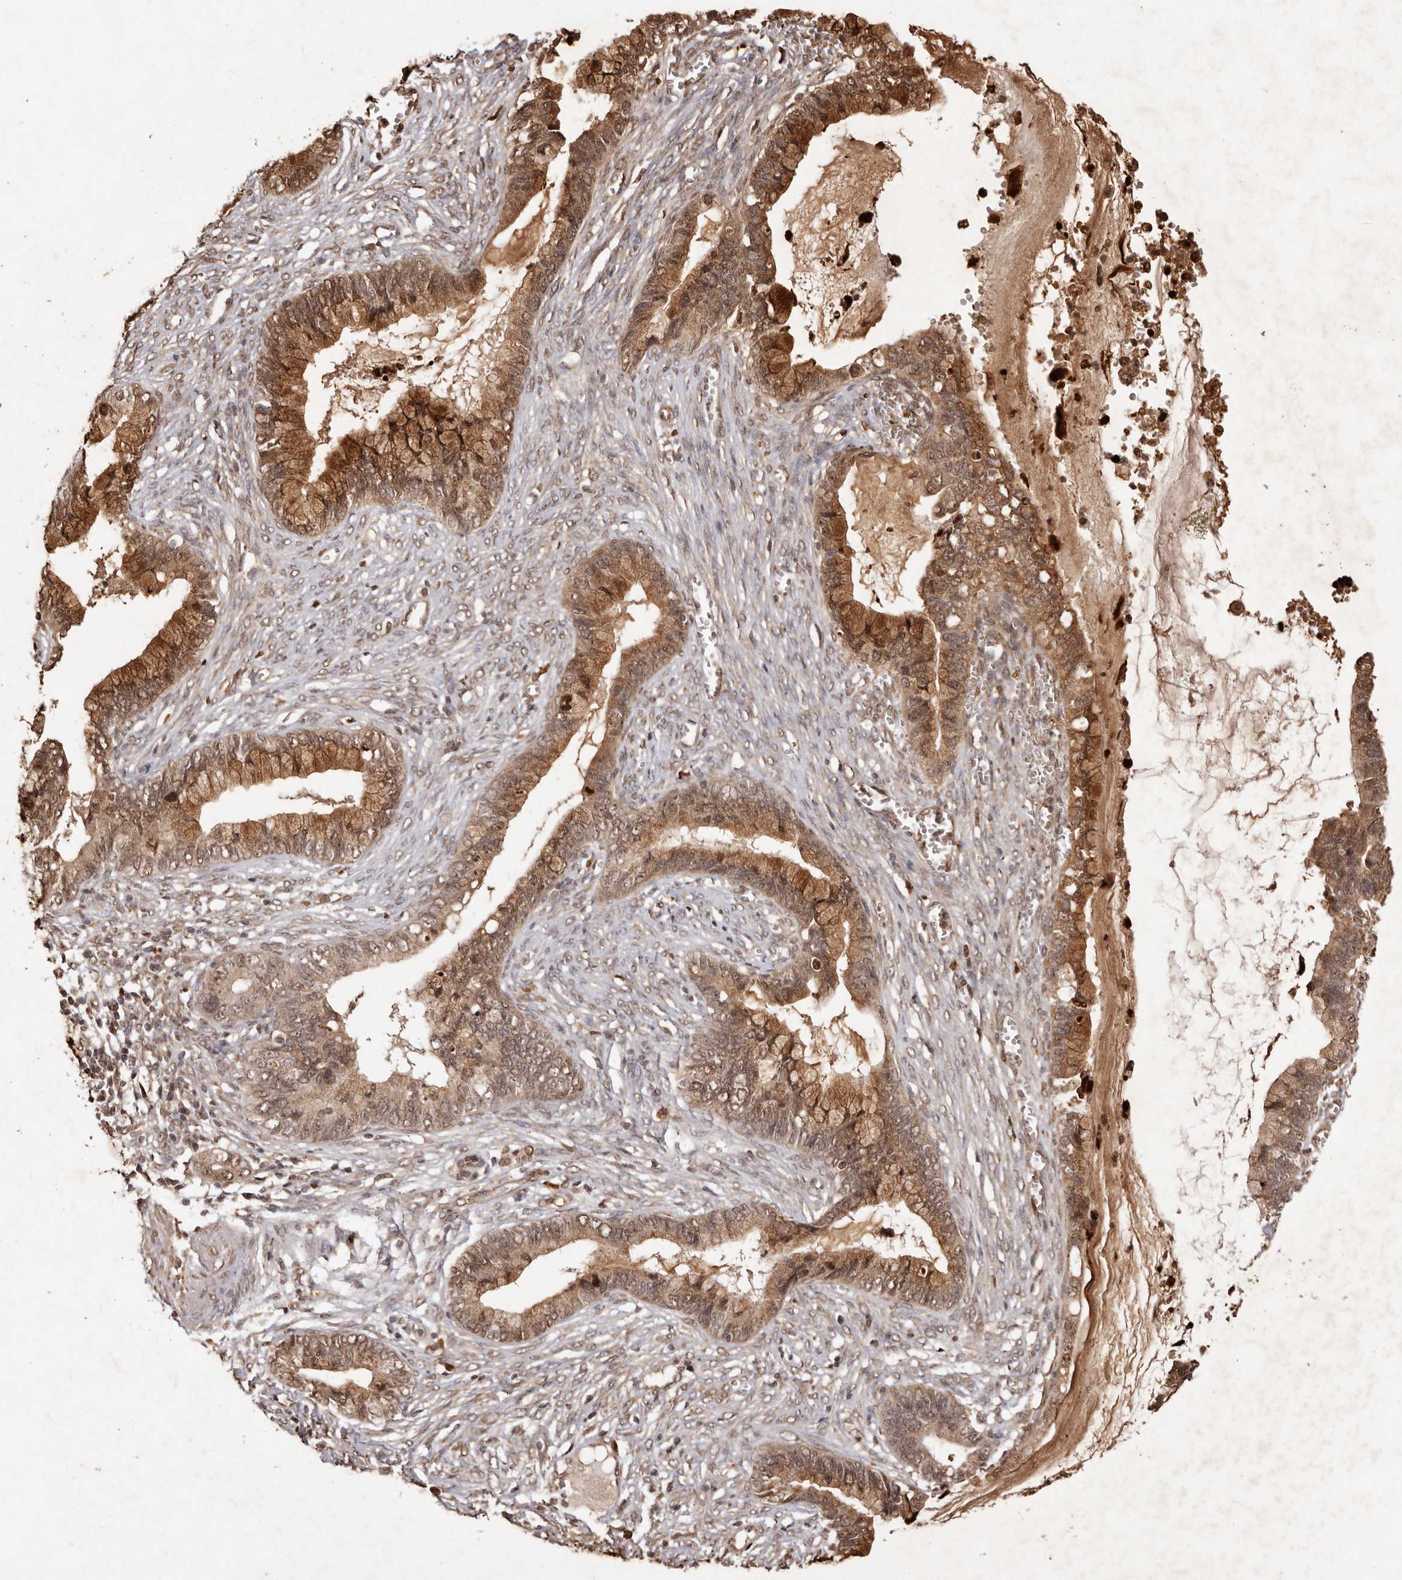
{"staining": {"intensity": "moderate", "quantity": ">75%", "location": "cytoplasmic/membranous,nuclear"}, "tissue": "cervical cancer", "cell_type": "Tumor cells", "image_type": "cancer", "snomed": [{"axis": "morphology", "description": "Adenocarcinoma, NOS"}, {"axis": "topography", "description": "Cervix"}], "caption": "Tumor cells exhibit medium levels of moderate cytoplasmic/membranous and nuclear staining in approximately >75% of cells in cervical adenocarcinoma.", "gene": "NOTCH1", "patient": {"sex": "female", "age": 44}}